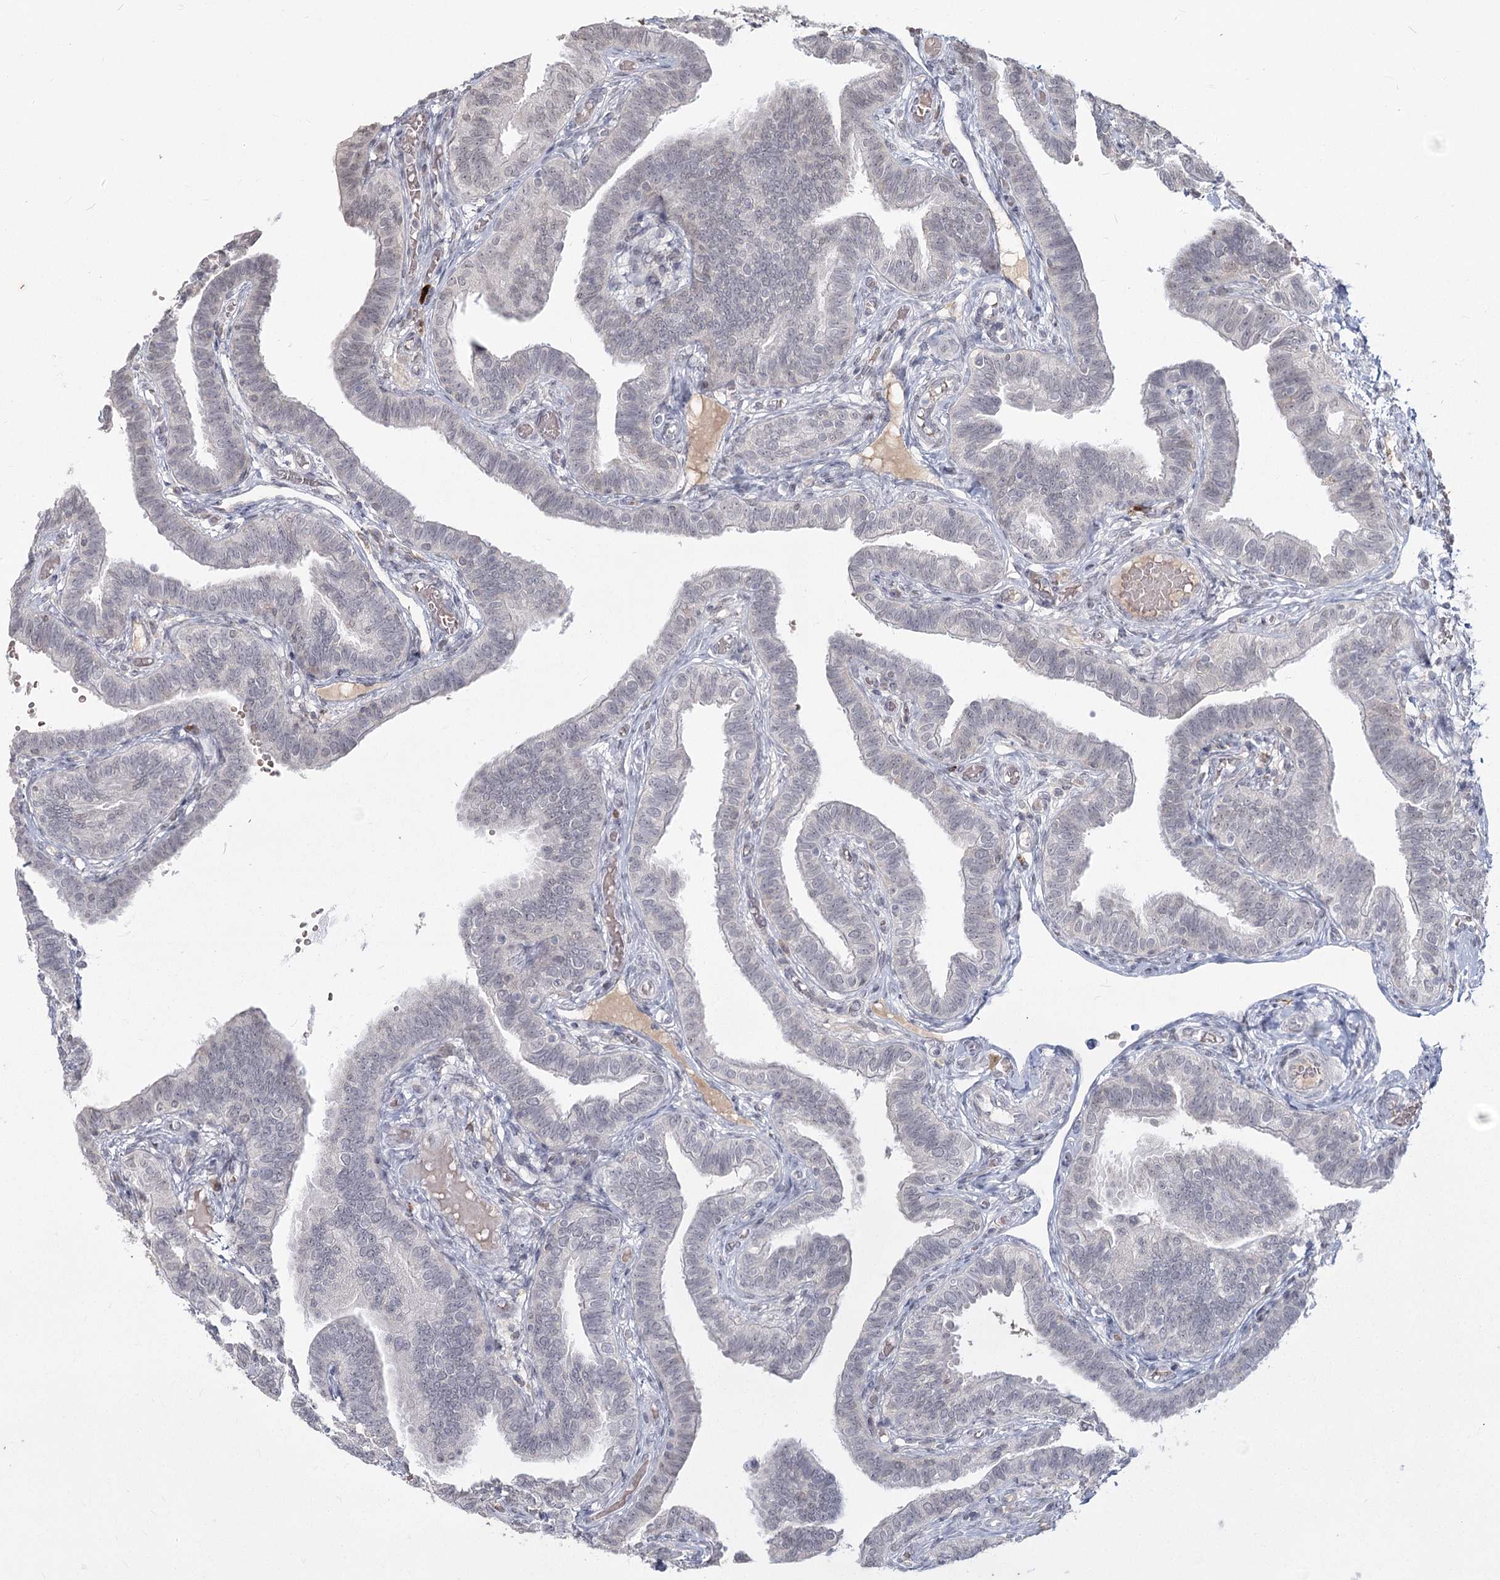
{"staining": {"intensity": "negative", "quantity": "none", "location": "none"}, "tissue": "fallopian tube", "cell_type": "Glandular cells", "image_type": "normal", "snomed": [{"axis": "morphology", "description": "Normal tissue, NOS"}, {"axis": "topography", "description": "Fallopian tube"}], "caption": "This image is of normal fallopian tube stained with immunohistochemistry (IHC) to label a protein in brown with the nuclei are counter-stained blue. There is no expression in glandular cells. (DAB immunohistochemistry visualized using brightfield microscopy, high magnification).", "gene": "LY6G5C", "patient": {"sex": "female", "age": 39}}